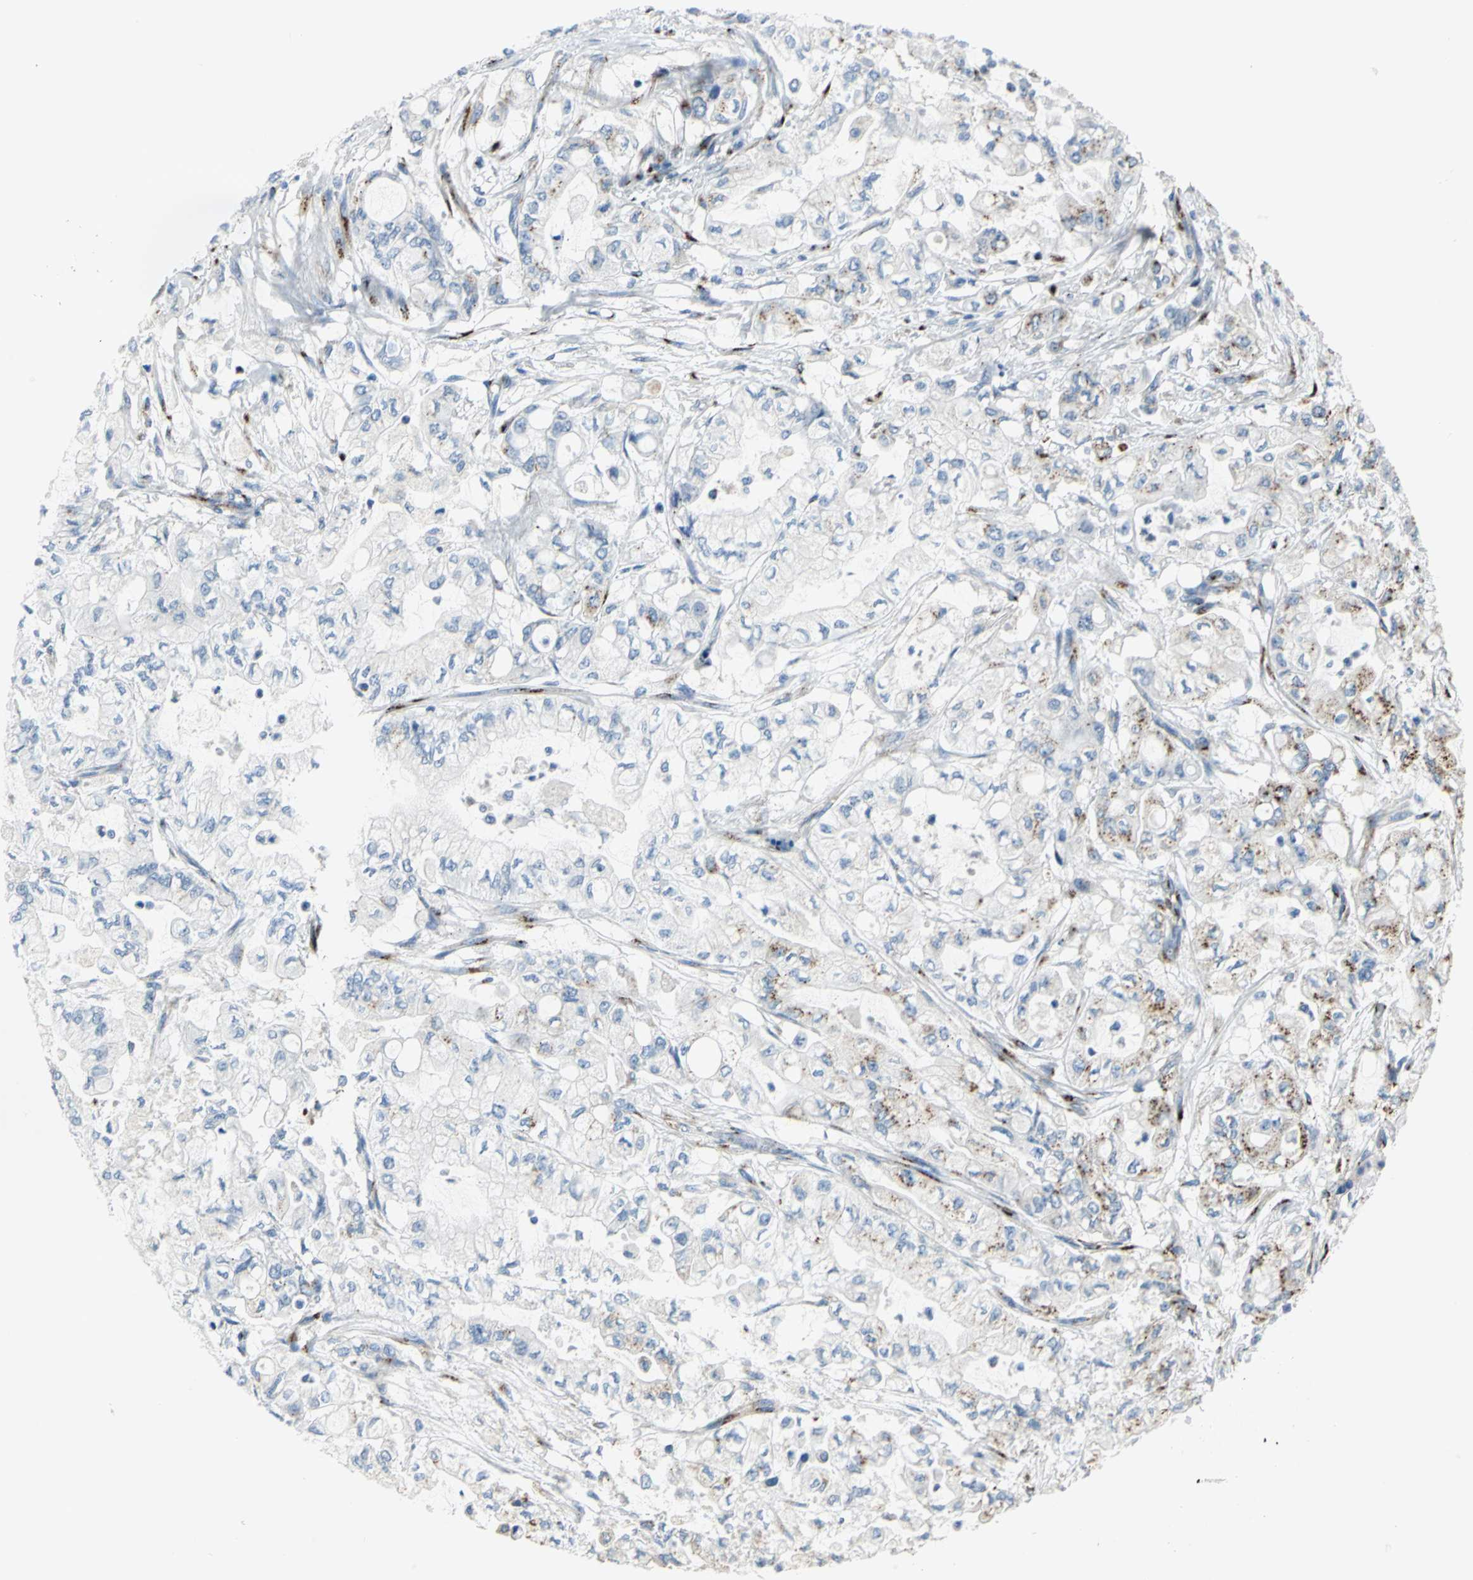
{"staining": {"intensity": "moderate", "quantity": "<25%", "location": "cytoplasmic/membranous"}, "tissue": "pancreatic cancer", "cell_type": "Tumor cells", "image_type": "cancer", "snomed": [{"axis": "morphology", "description": "Adenocarcinoma, NOS"}, {"axis": "topography", "description": "Pancreas"}], "caption": "Protein expression analysis of human pancreatic cancer reveals moderate cytoplasmic/membranous expression in approximately <25% of tumor cells.", "gene": "GPR3", "patient": {"sex": "male", "age": 79}}